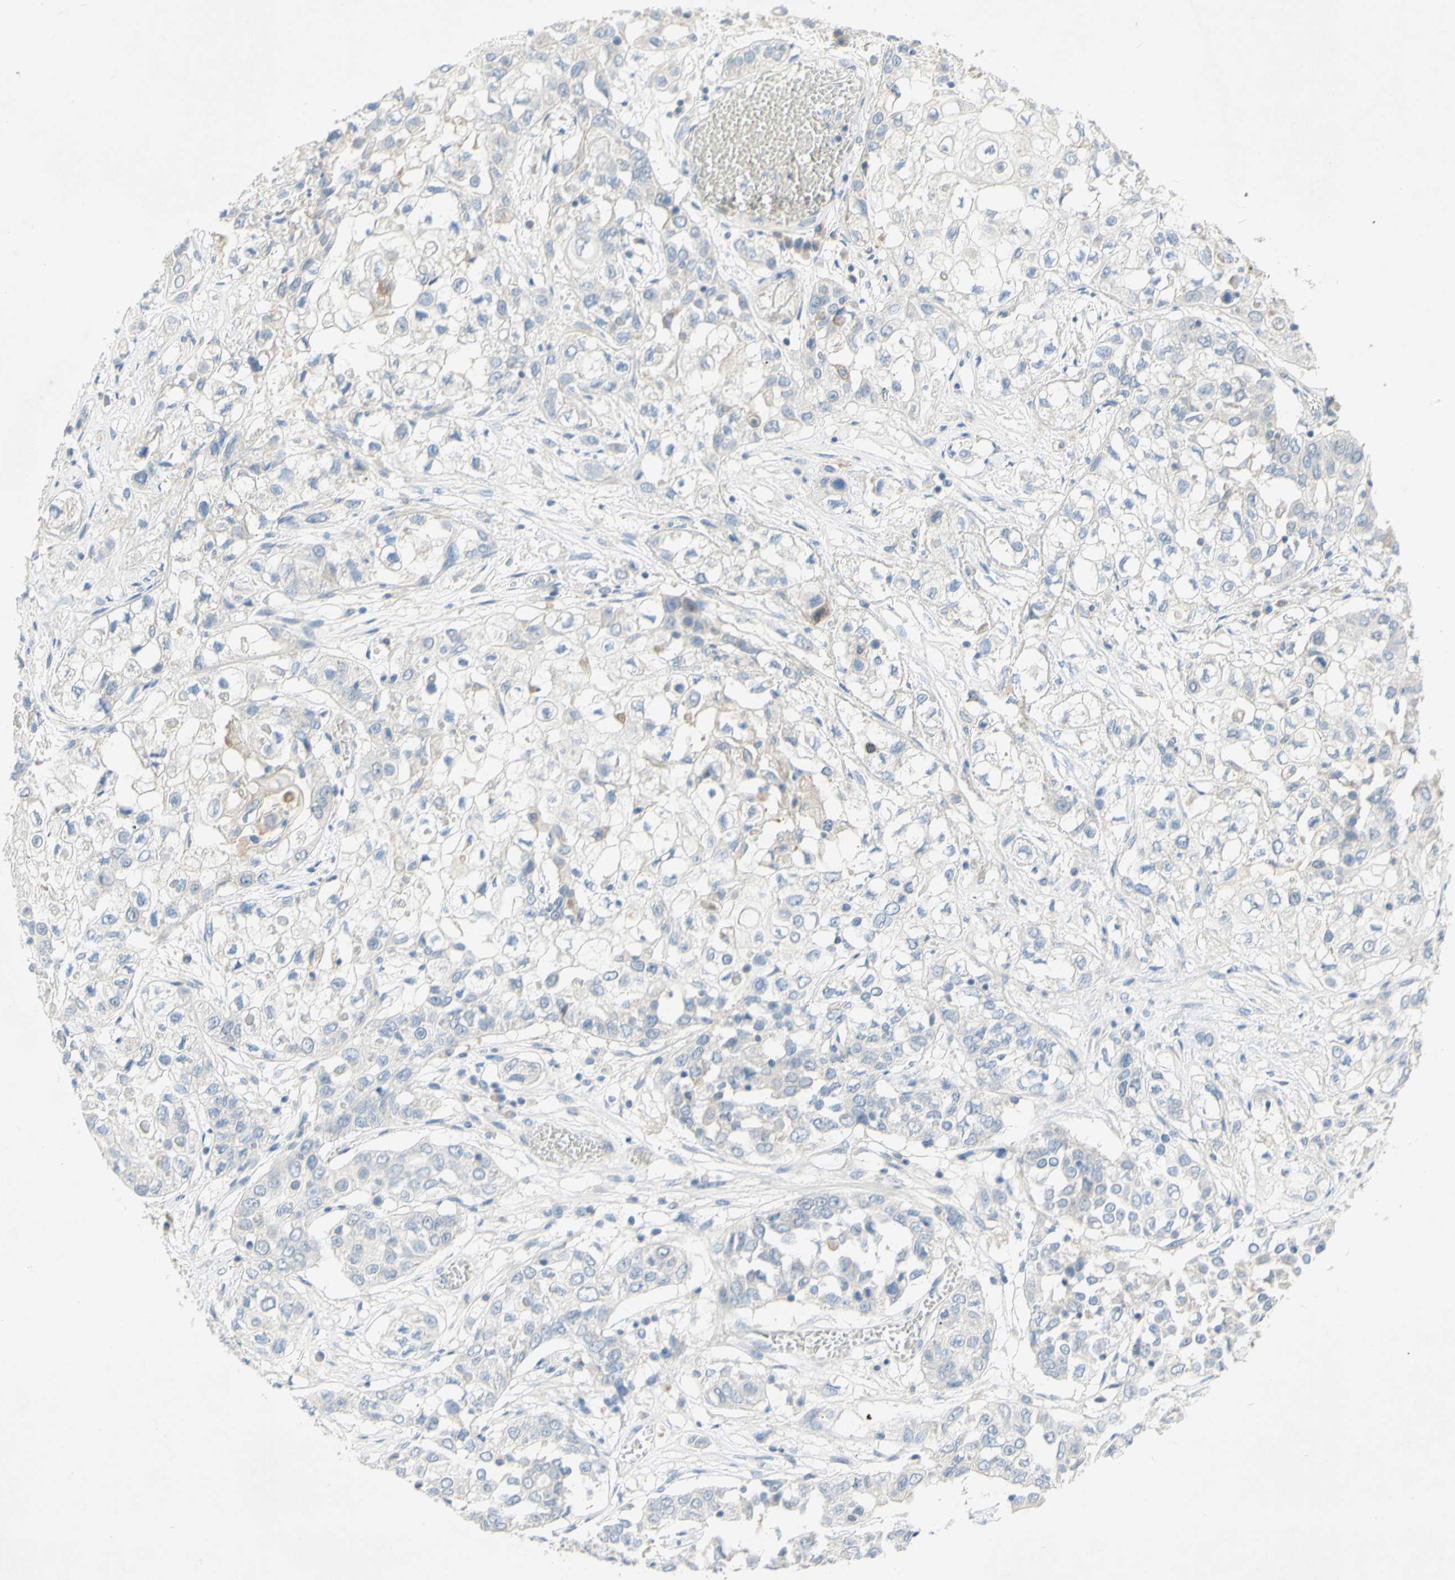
{"staining": {"intensity": "negative", "quantity": "none", "location": "none"}, "tissue": "lung cancer", "cell_type": "Tumor cells", "image_type": "cancer", "snomed": [{"axis": "morphology", "description": "Squamous cell carcinoma, NOS"}, {"axis": "topography", "description": "Lung"}], "caption": "The photomicrograph displays no staining of tumor cells in lung cancer (squamous cell carcinoma).", "gene": "ACADL", "patient": {"sex": "male", "age": 71}}